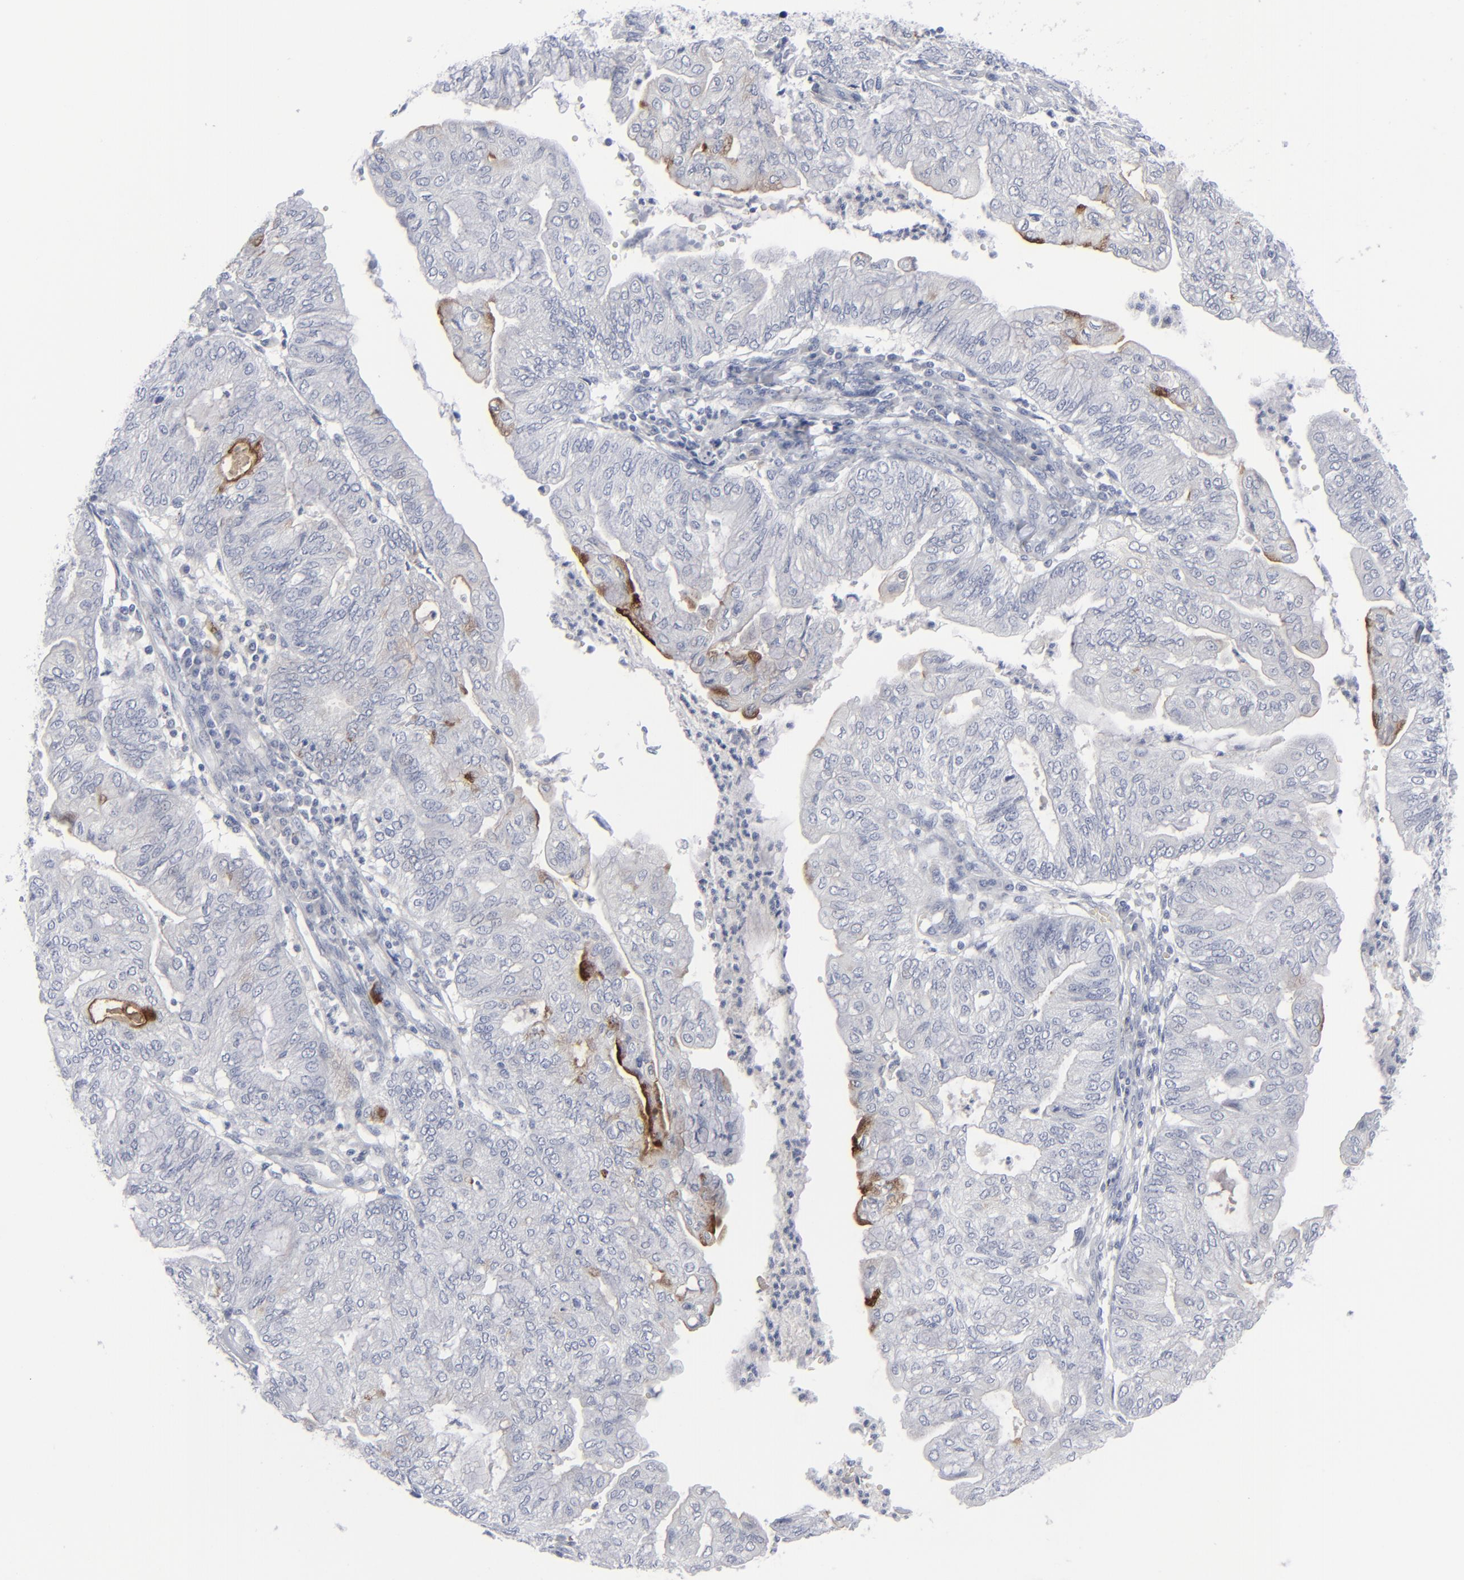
{"staining": {"intensity": "strong", "quantity": "<25%", "location": "cytoplasmic/membranous"}, "tissue": "endometrial cancer", "cell_type": "Tumor cells", "image_type": "cancer", "snomed": [{"axis": "morphology", "description": "Adenocarcinoma, NOS"}, {"axis": "topography", "description": "Endometrium"}], "caption": "Immunohistochemical staining of endometrial cancer reveals strong cytoplasmic/membranous protein positivity in approximately <25% of tumor cells.", "gene": "MSLN", "patient": {"sex": "female", "age": 59}}